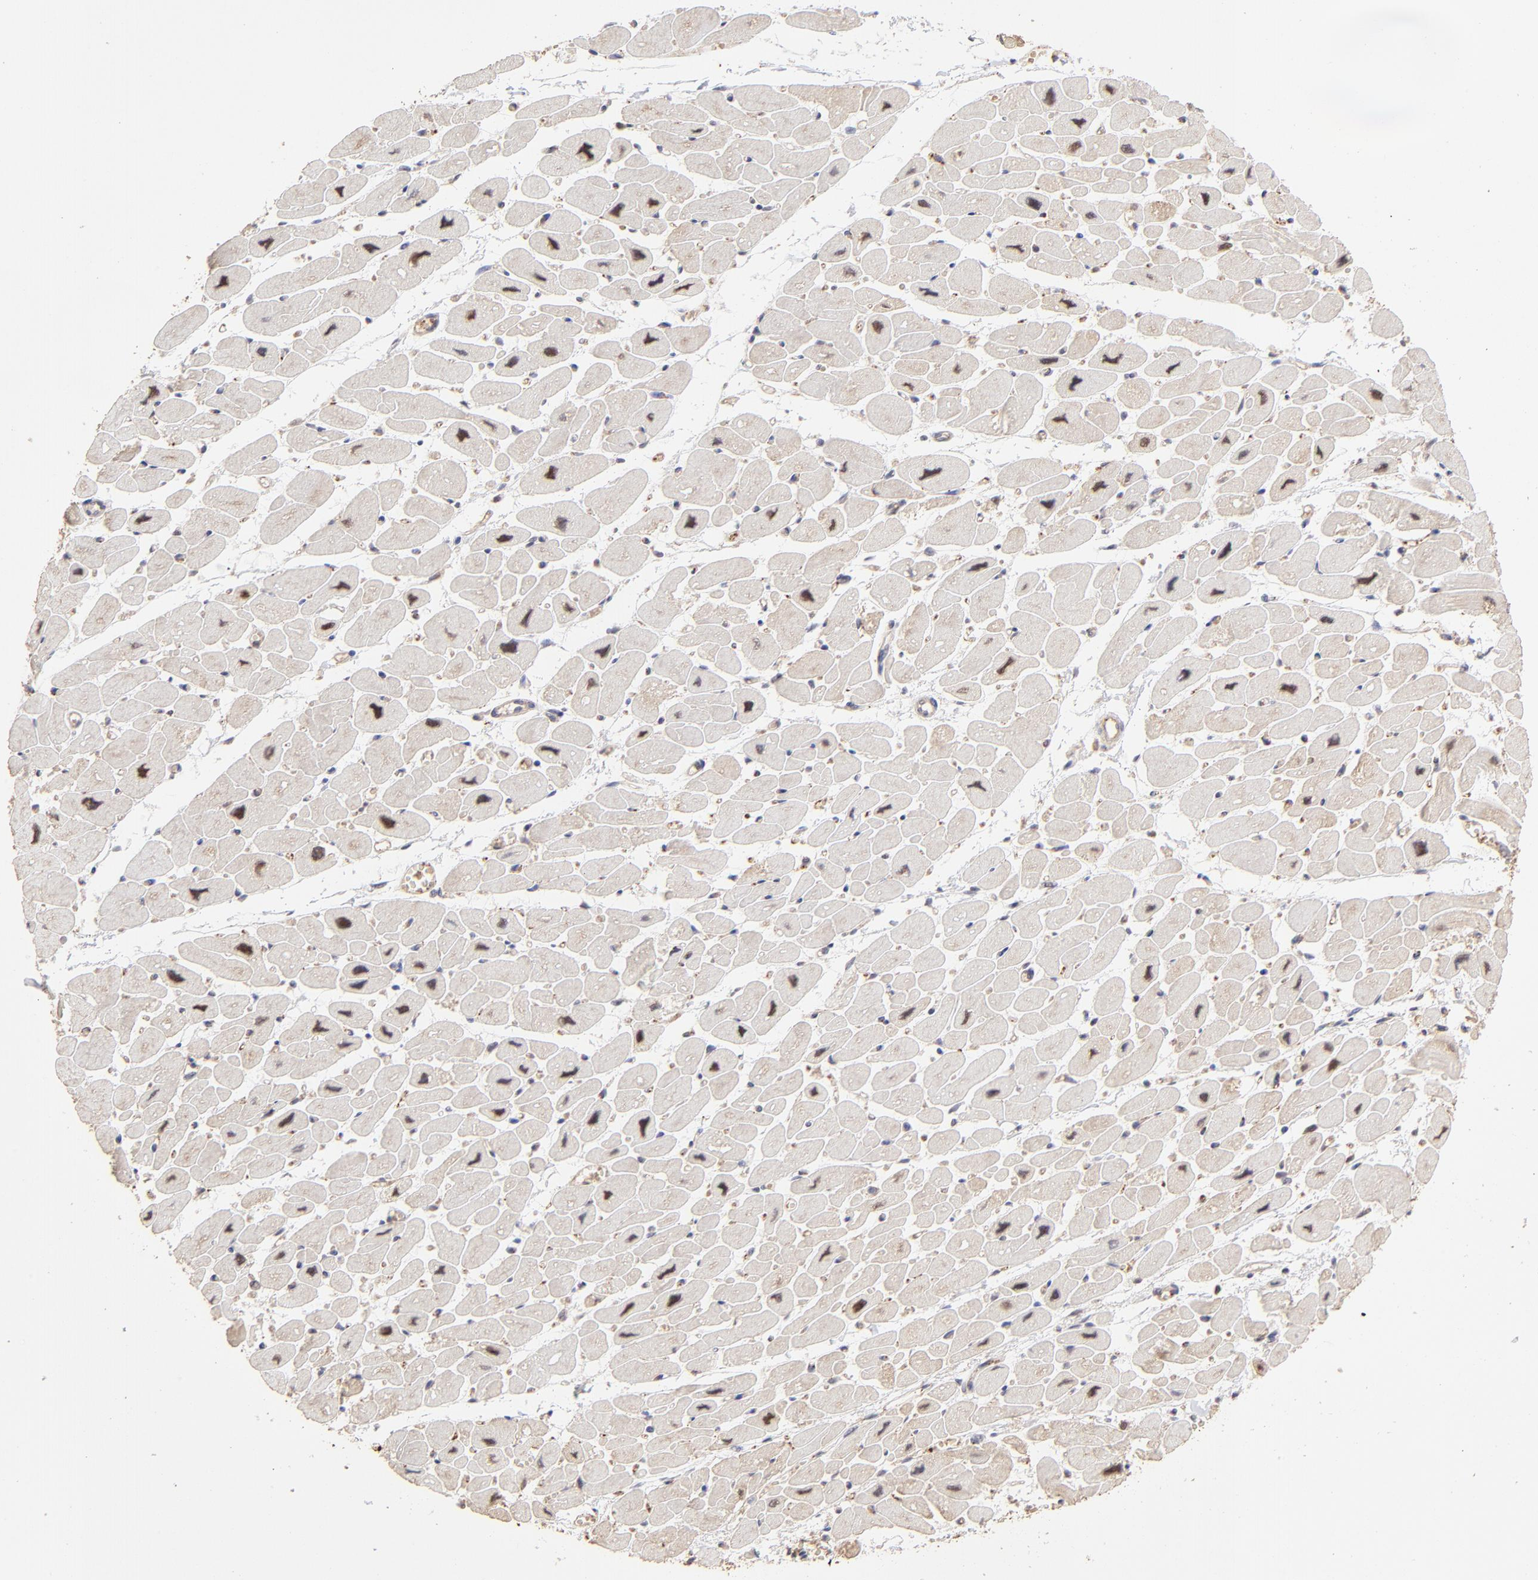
{"staining": {"intensity": "moderate", "quantity": "25%-75%", "location": "cytoplasmic/membranous,nuclear"}, "tissue": "heart muscle", "cell_type": "Cardiomyocytes", "image_type": "normal", "snomed": [{"axis": "morphology", "description": "Normal tissue, NOS"}, {"axis": "topography", "description": "Heart"}], "caption": "Heart muscle was stained to show a protein in brown. There is medium levels of moderate cytoplasmic/membranous,nuclear positivity in approximately 25%-75% of cardiomyocytes. (DAB (3,3'-diaminobenzidine) = brown stain, brightfield microscopy at high magnification).", "gene": "PSMD14", "patient": {"sex": "female", "age": 54}}